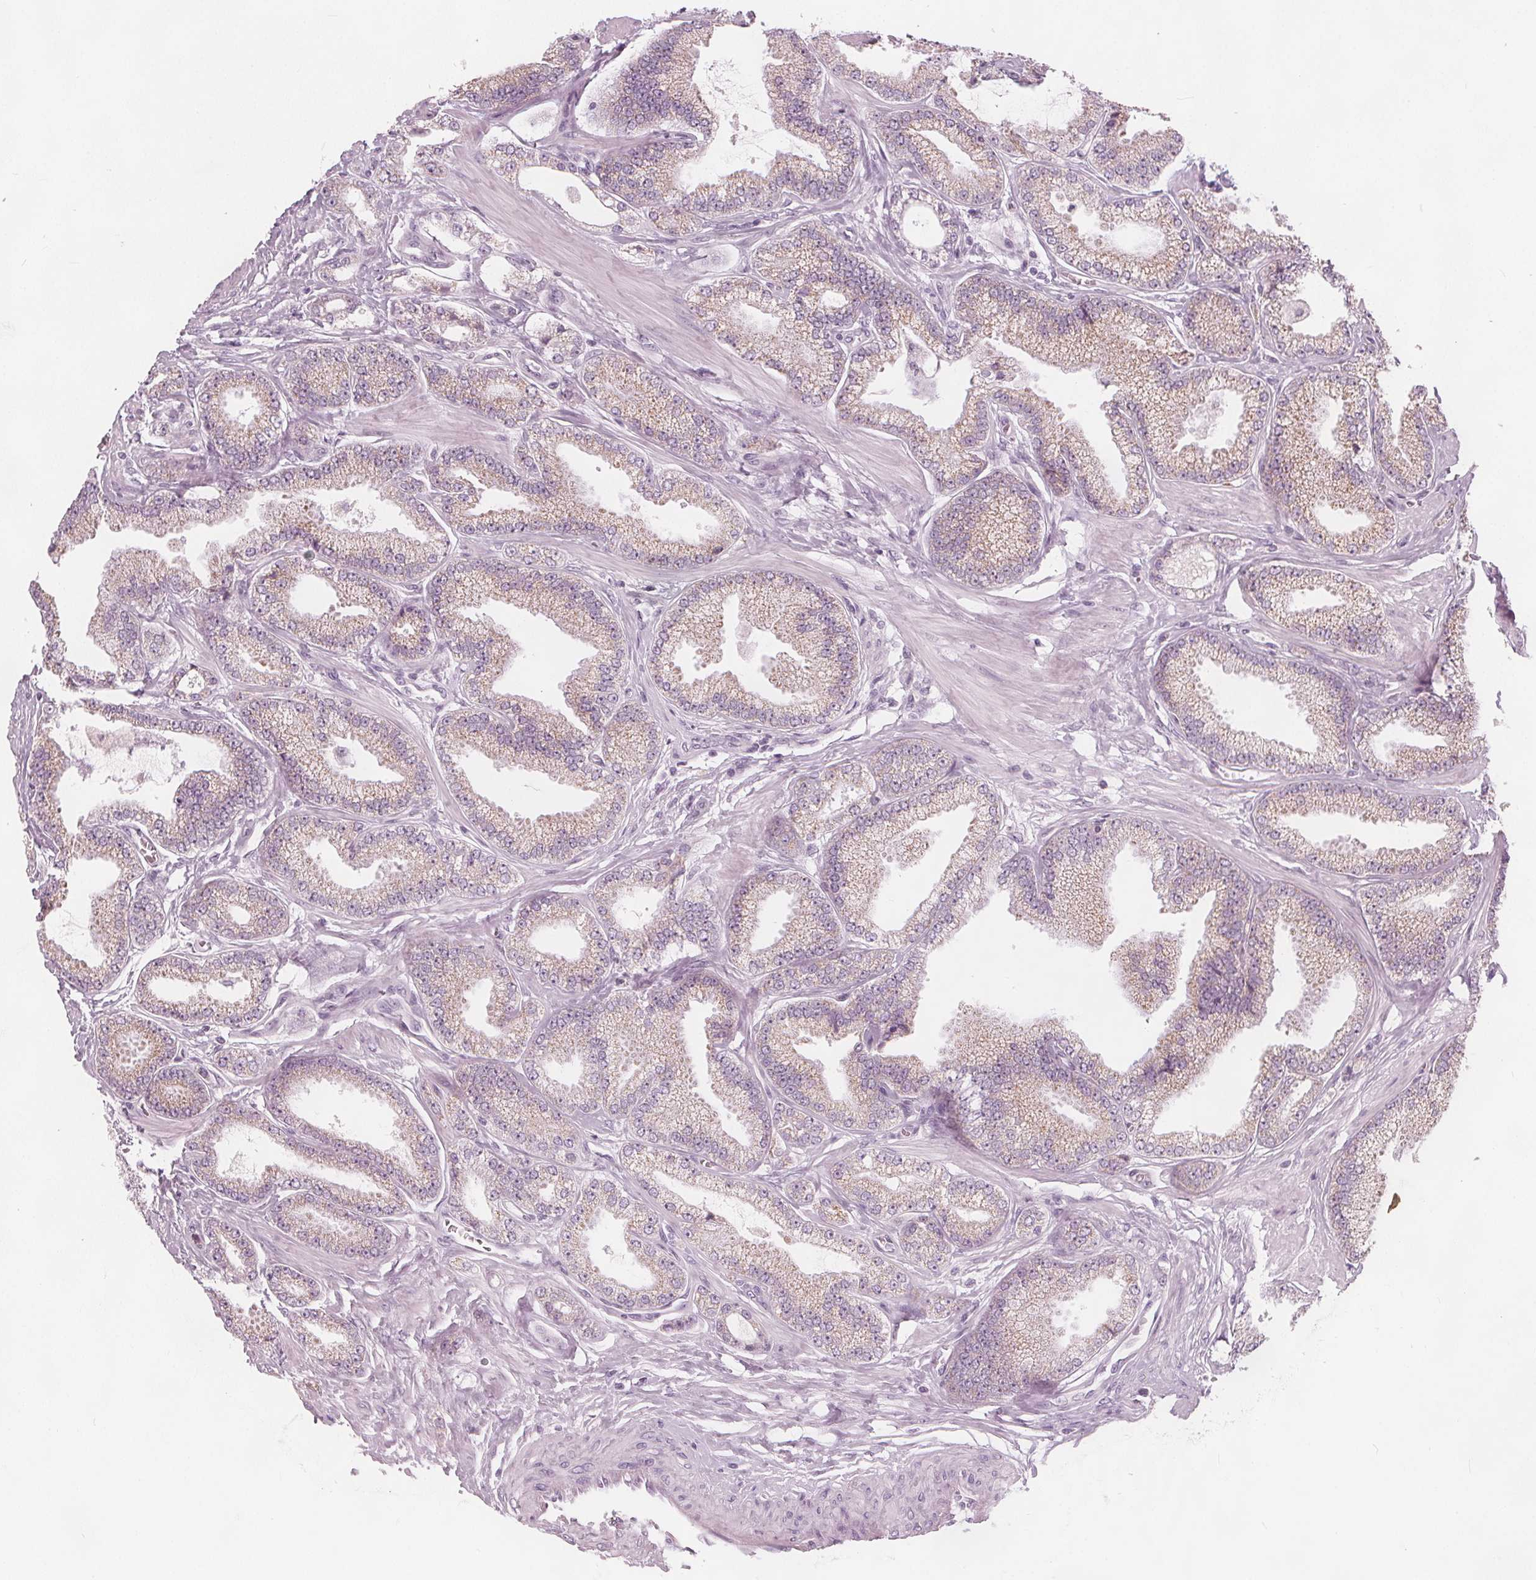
{"staining": {"intensity": "negative", "quantity": "none", "location": "none"}, "tissue": "prostate cancer", "cell_type": "Tumor cells", "image_type": "cancer", "snomed": [{"axis": "morphology", "description": "Adenocarcinoma, Low grade"}, {"axis": "topography", "description": "Prostate"}], "caption": "IHC of human prostate adenocarcinoma (low-grade) reveals no positivity in tumor cells.", "gene": "BRSK1", "patient": {"sex": "male", "age": 55}}